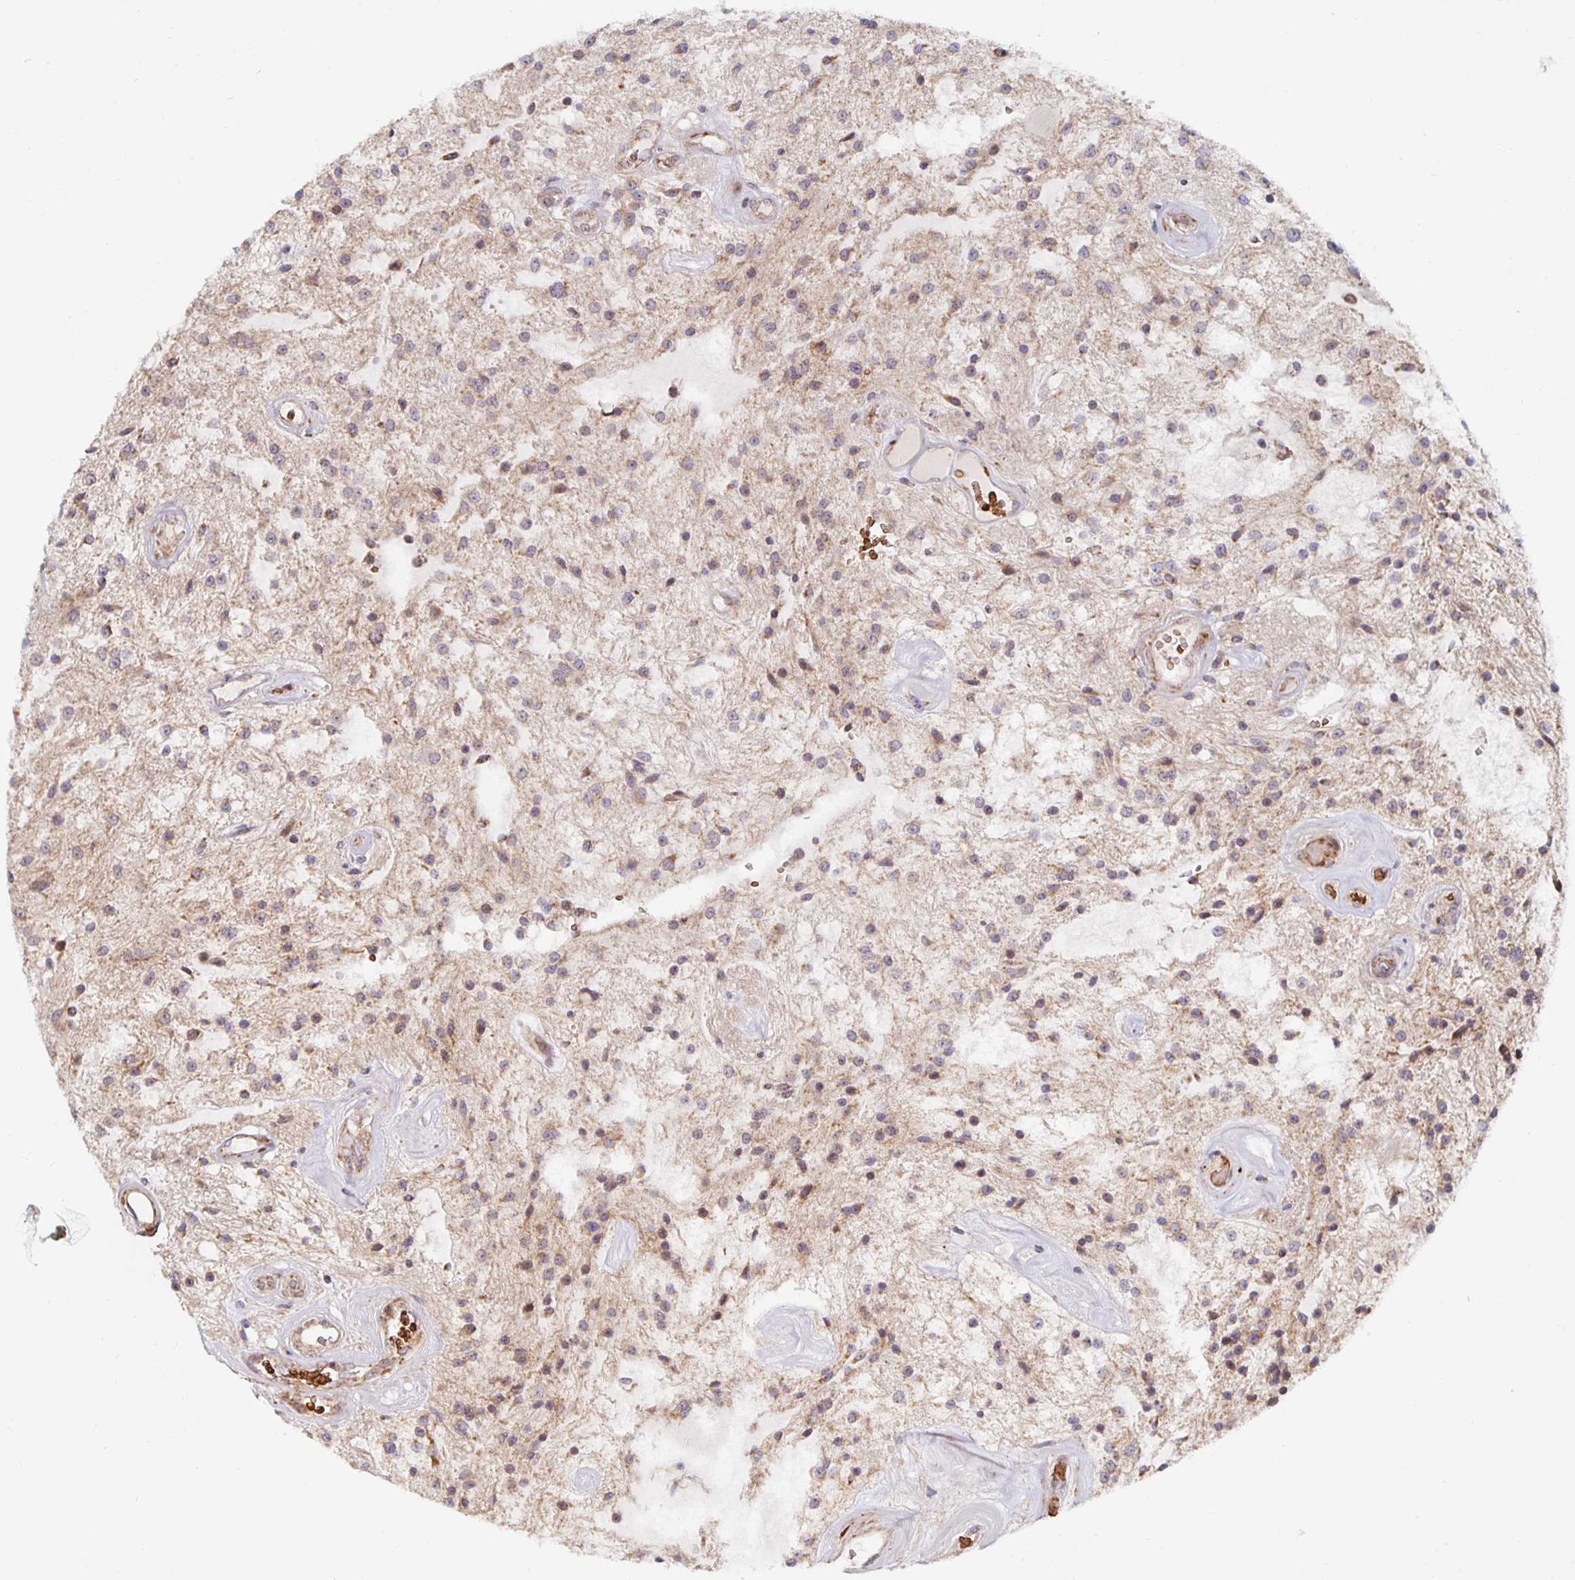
{"staining": {"intensity": "weak", "quantity": "25%-75%", "location": "cytoplasmic/membranous"}, "tissue": "glioma", "cell_type": "Tumor cells", "image_type": "cancer", "snomed": [{"axis": "morphology", "description": "Glioma, malignant, Low grade"}, {"axis": "topography", "description": "Cerebellum"}], "caption": "Human glioma stained with a protein marker displays weak staining in tumor cells.", "gene": "MRPL28", "patient": {"sex": "female", "age": 14}}